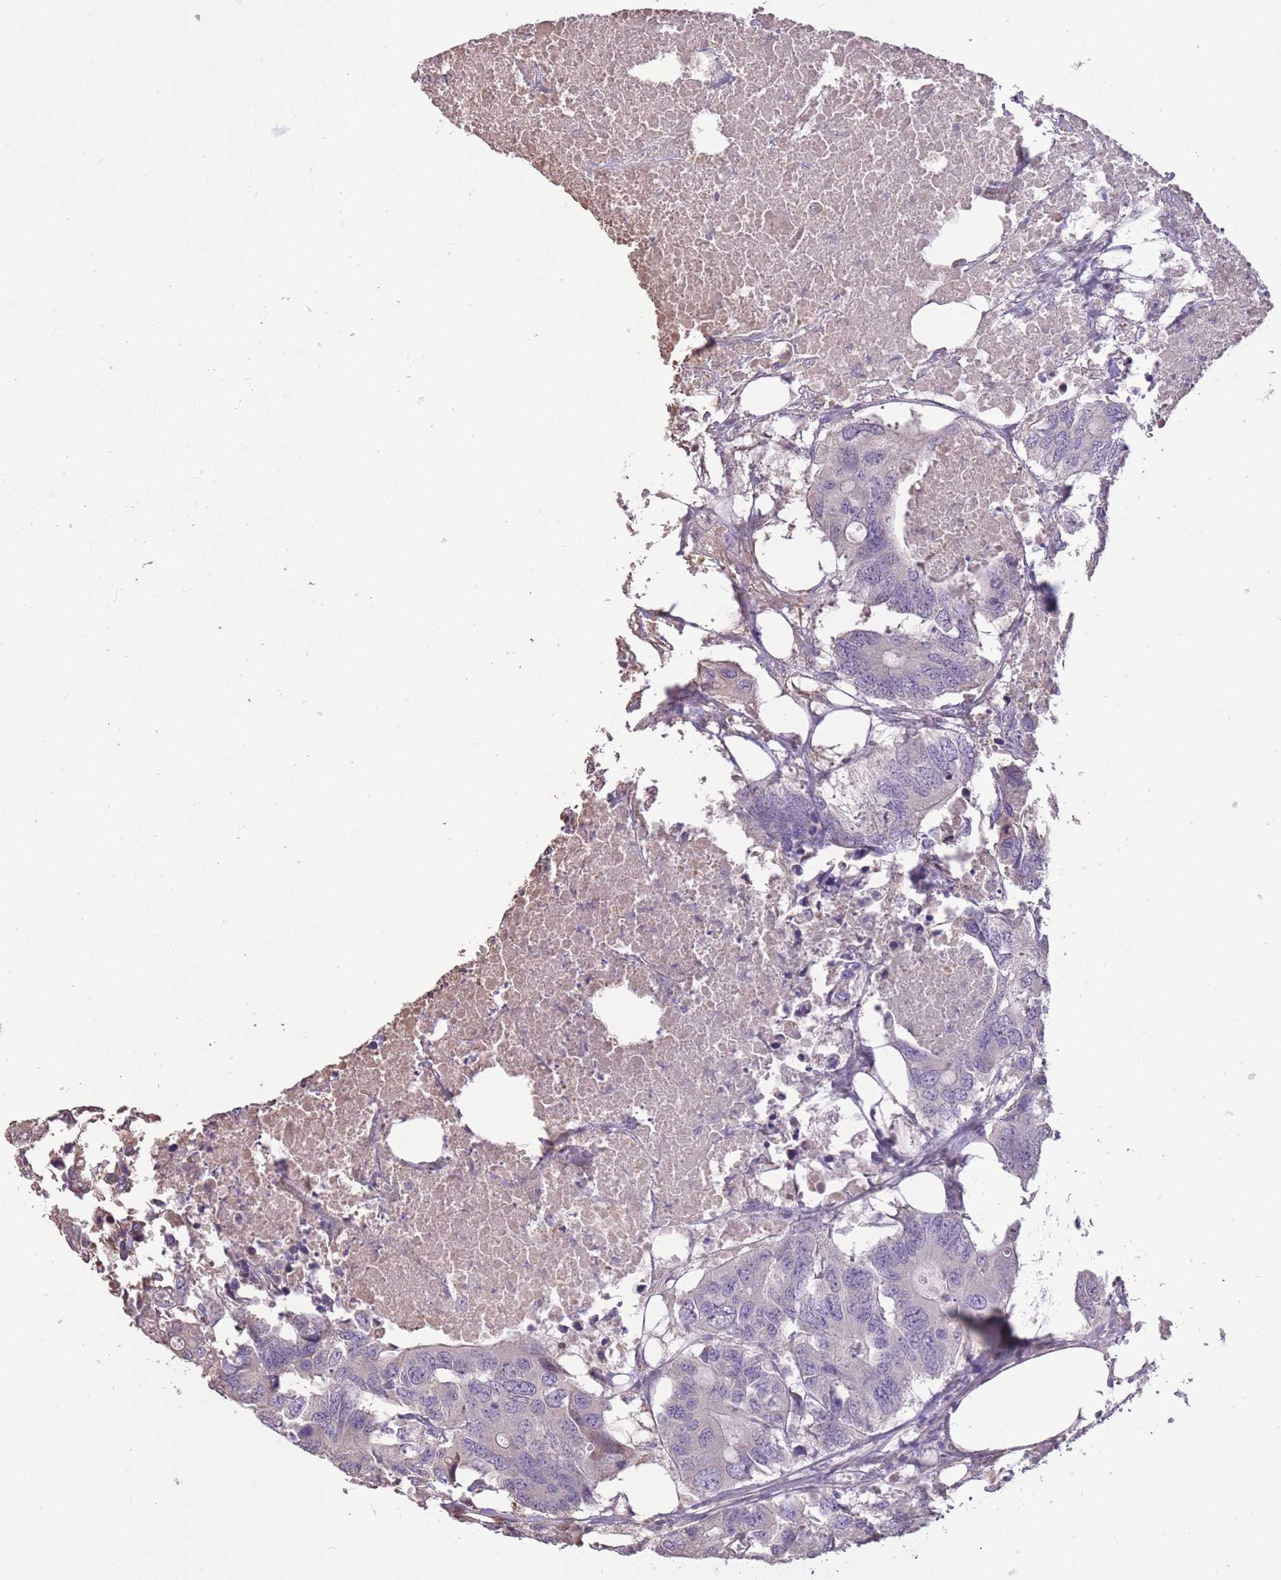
{"staining": {"intensity": "negative", "quantity": "none", "location": "none"}, "tissue": "colorectal cancer", "cell_type": "Tumor cells", "image_type": "cancer", "snomed": [{"axis": "morphology", "description": "Adenocarcinoma, NOS"}, {"axis": "topography", "description": "Colon"}], "caption": "IHC histopathology image of neoplastic tissue: human colorectal cancer (adenocarcinoma) stained with DAB exhibits no significant protein staining in tumor cells.", "gene": "WDR70", "patient": {"sex": "male", "age": 71}}